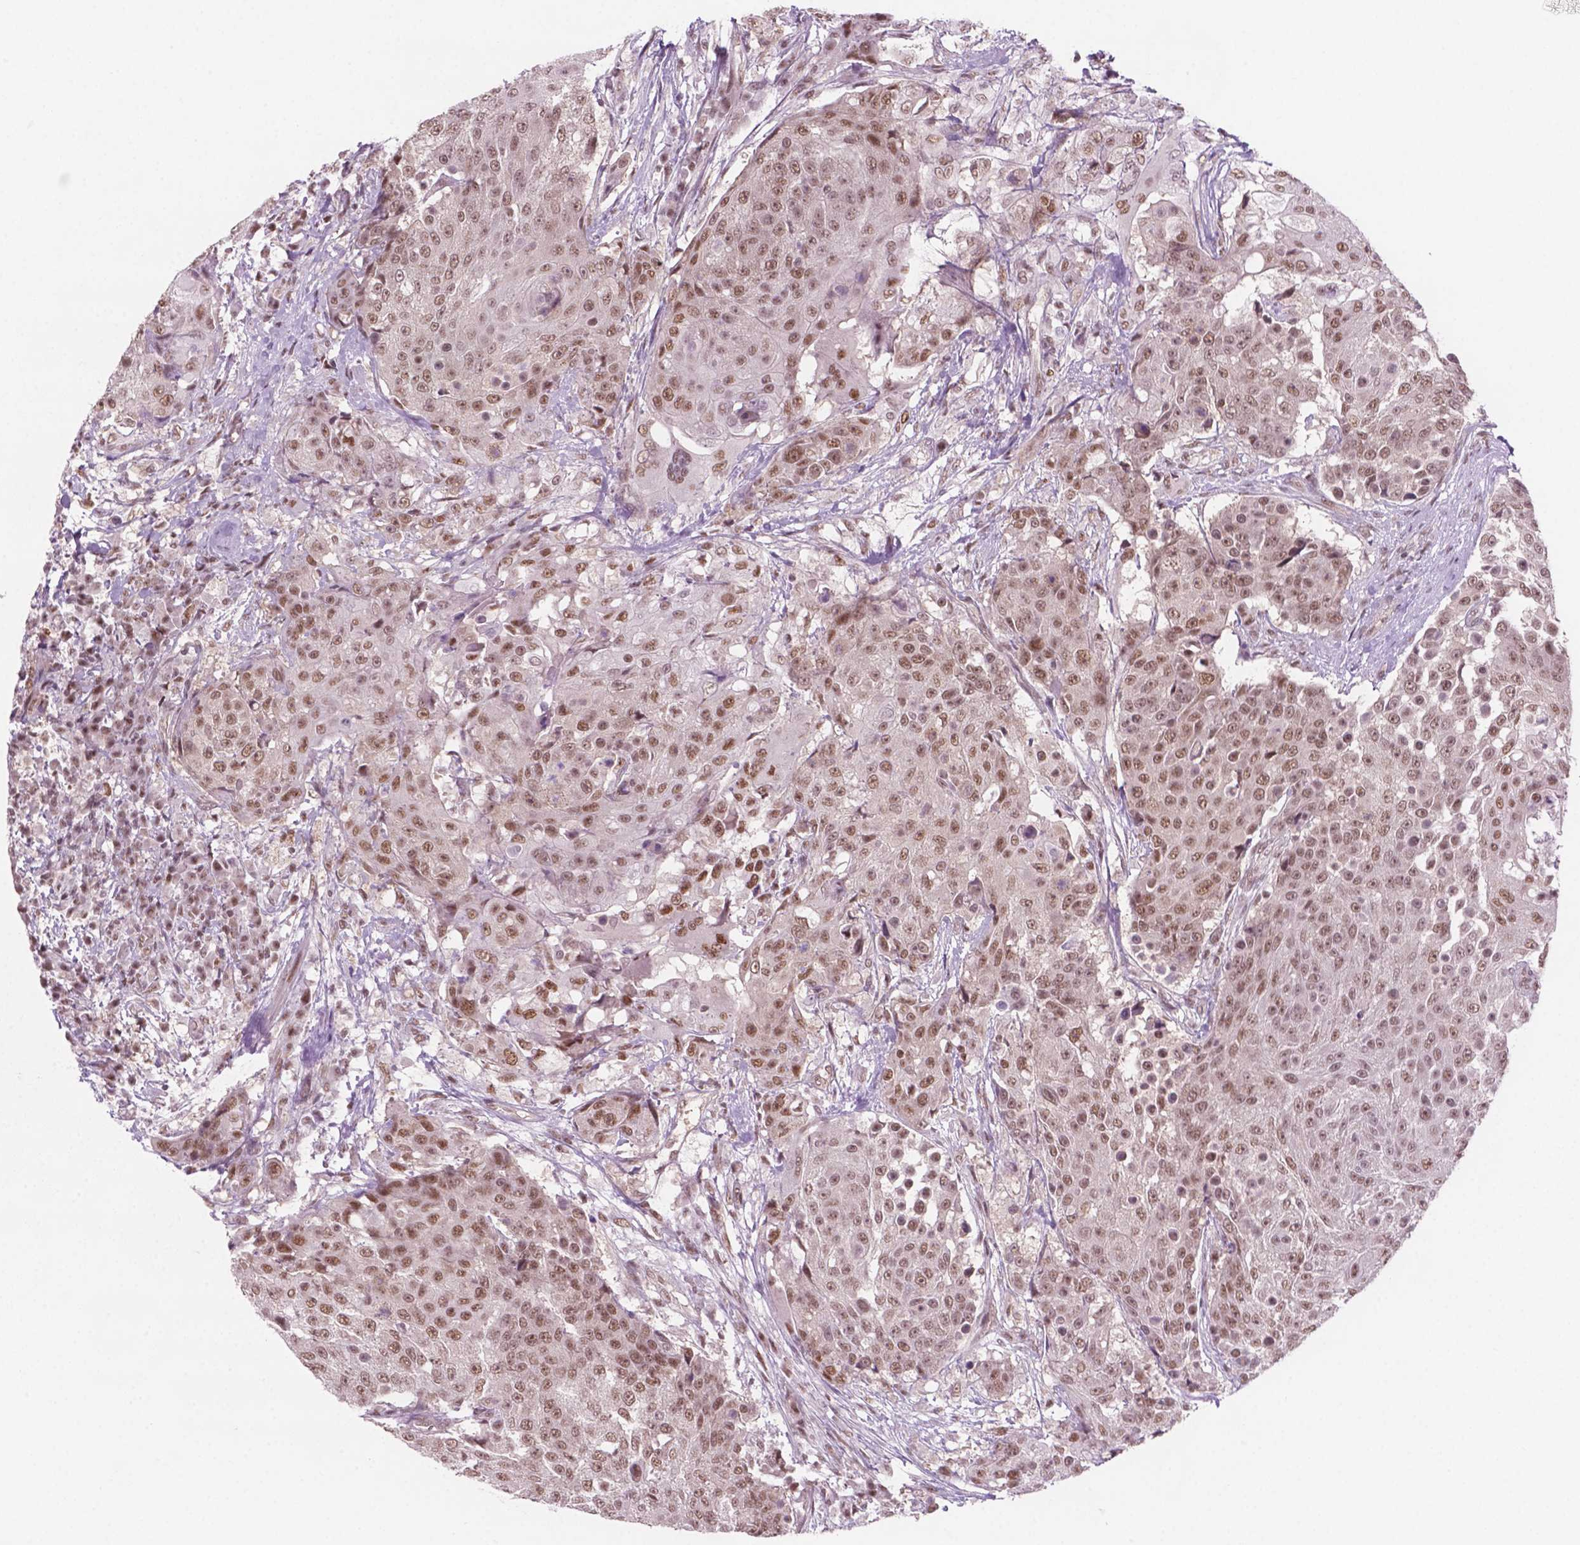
{"staining": {"intensity": "moderate", "quantity": ">75%", "location": "nuclear"}, "tissue": "urothelial cancer", "cell_type": "Tumor cells", "image_type": "cancer", "snomed": [{"axis": "morphology", "description": "Urothelial carcinoma, High grade"}, {"axis": "topography", "description": "Urinary bladder"}], "caption": "Immunohistochemical staining of urothelial cancer exhibits medium levels of moderate nuclear protein expression in approximately >75% of tumor cells.", "gene": "PHAX", "patient": {"sex": "female", "age": 63}}